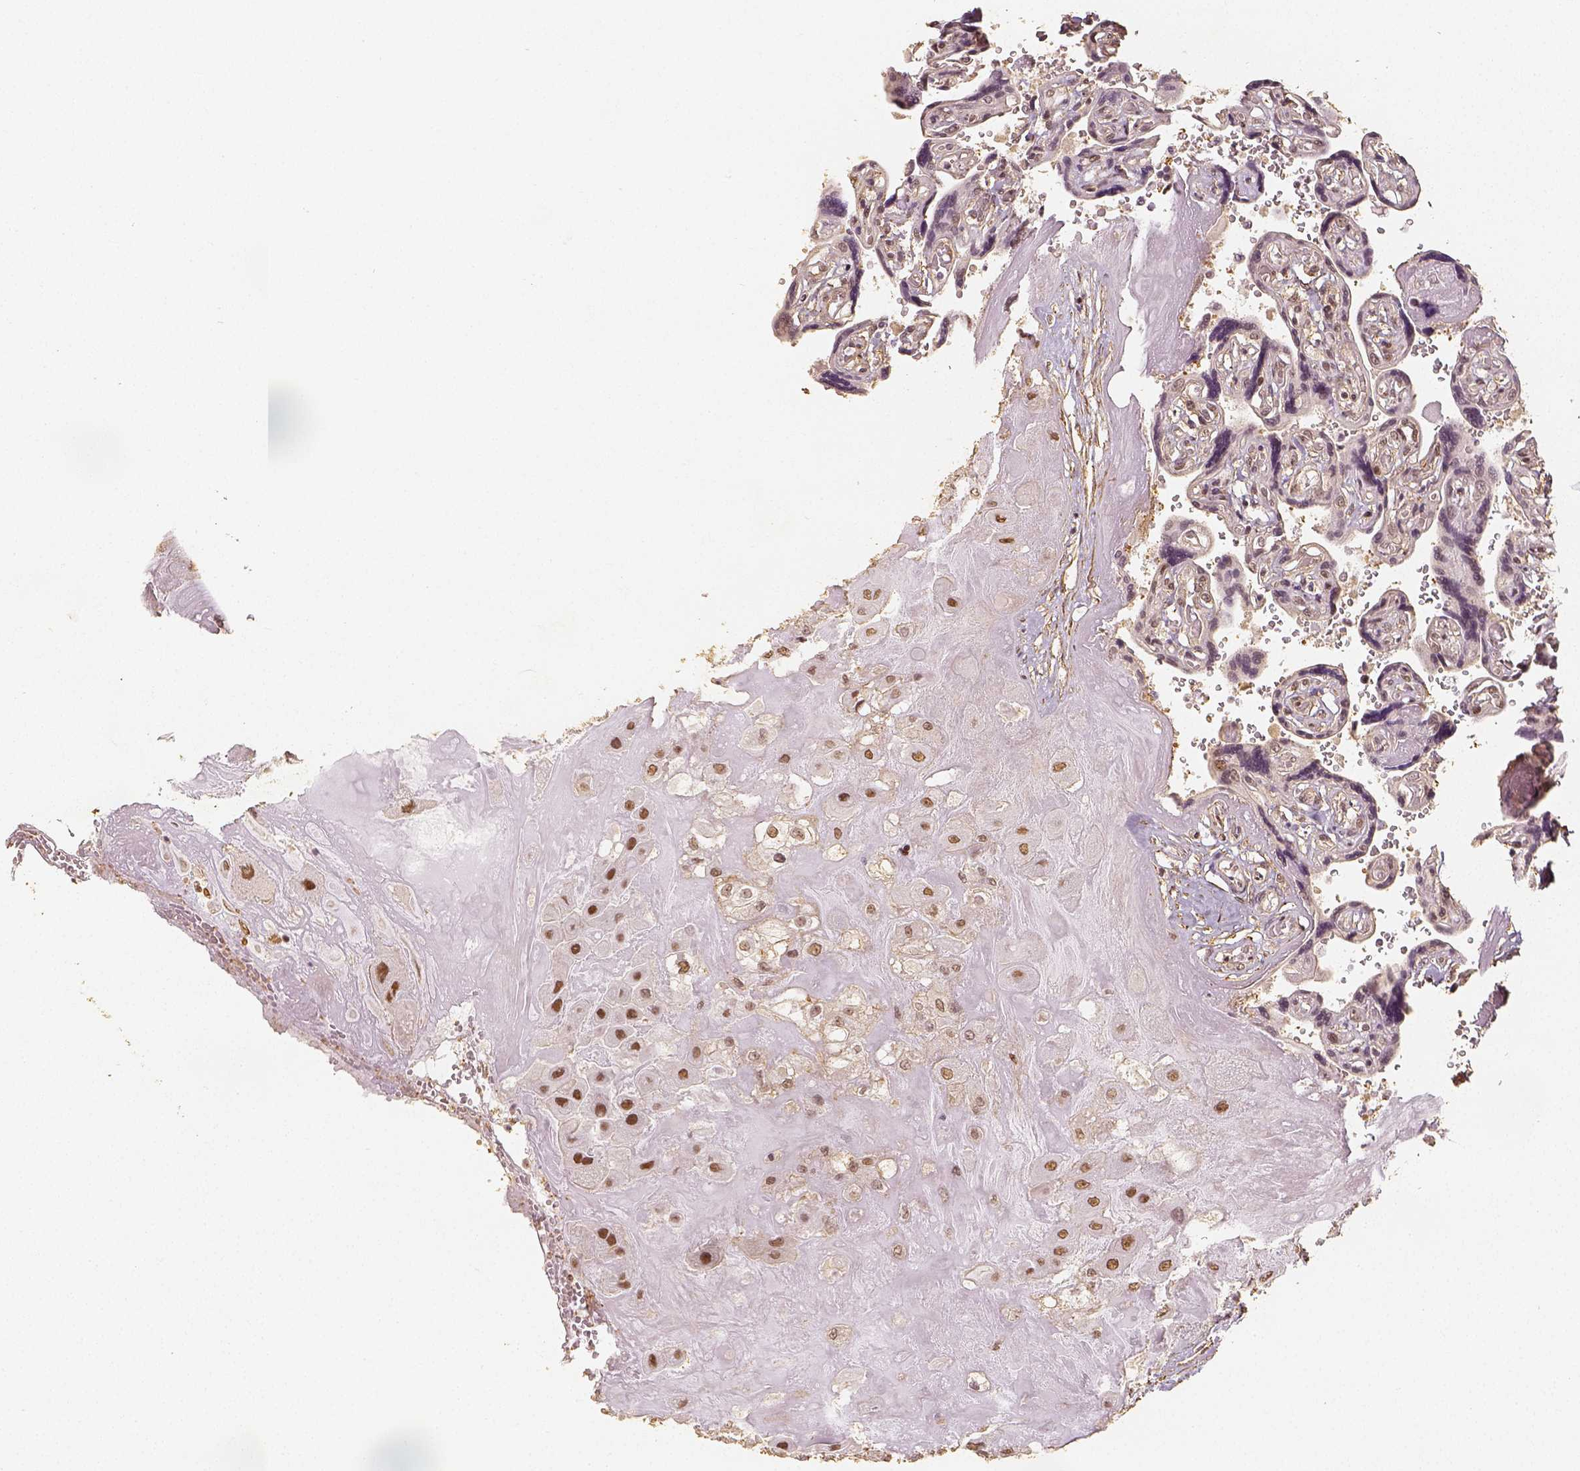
{"staining": {"intensity": "moderate", "quantity": ">75%", "location": "nuclear"}, "tissue": "placenta", "cell_type": "Decidual cells", "image_type": "normal", "snomed": [{"axis": "morphology", "description": "Normal tissue, NOS"}, {"axis": "topography", "description": "Placenta"}], "caption": "Brown immunohistochemical staining in unremarkable placenta exhibits moderate nuclear expression in about >75% of decidual cells.", "gene": "HDAC1", "patient": {"sex": "female", "age": 32}}